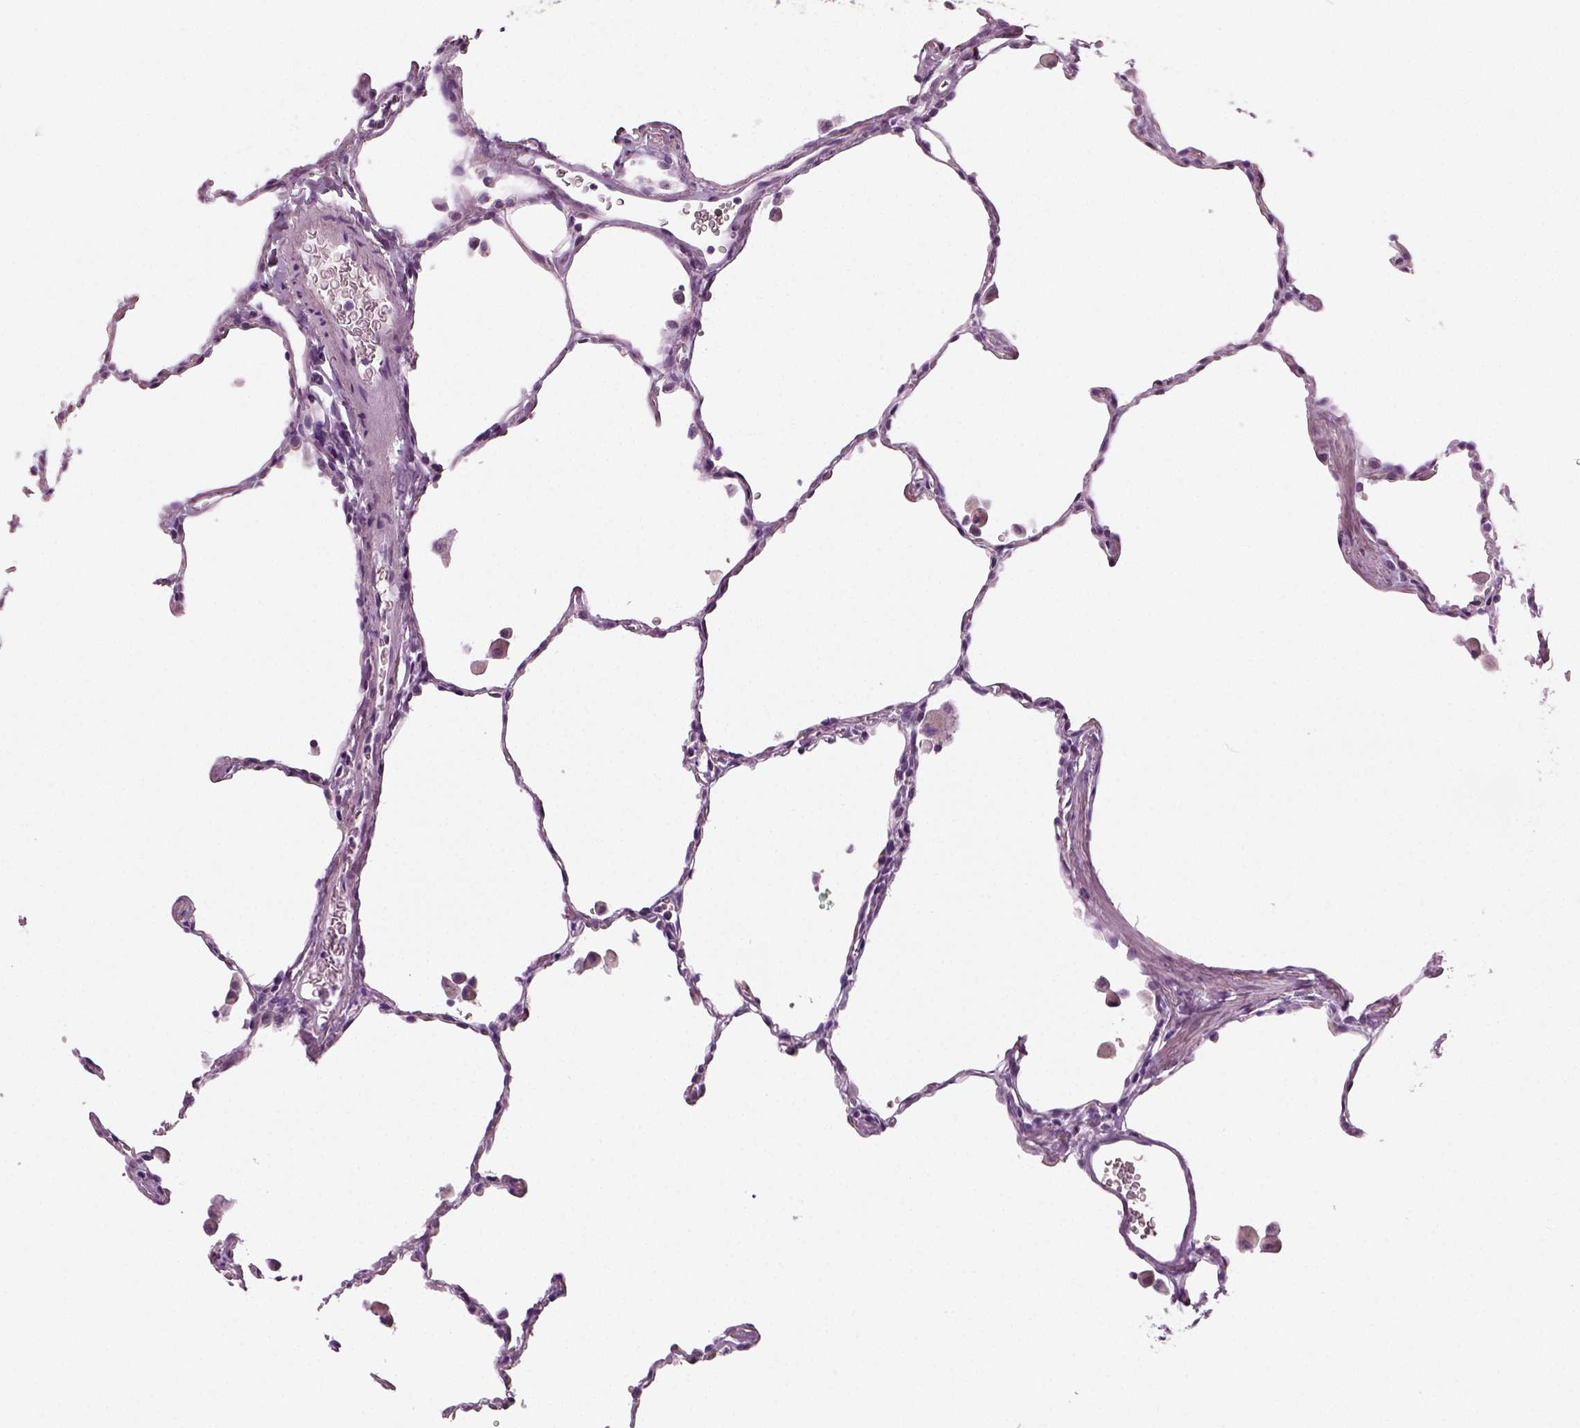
{"staining": {"intensity": "negative", "quantity": "none", "location": "none"}, "tissue": "lung", "cell_type": "Alveolar cells", "image_type": "normal", "snomed": [{"axis": "morphology", "description": "Normal tissue, NOS"}, {"axis": "topography", "description": "Lung"}], "caption": "Alveolar cells show no significant protein expression in normal lung. Nuclei are stained in blue.", "gene": "SPATA31E1", "patient": {"sex": "female", "age": 47}}